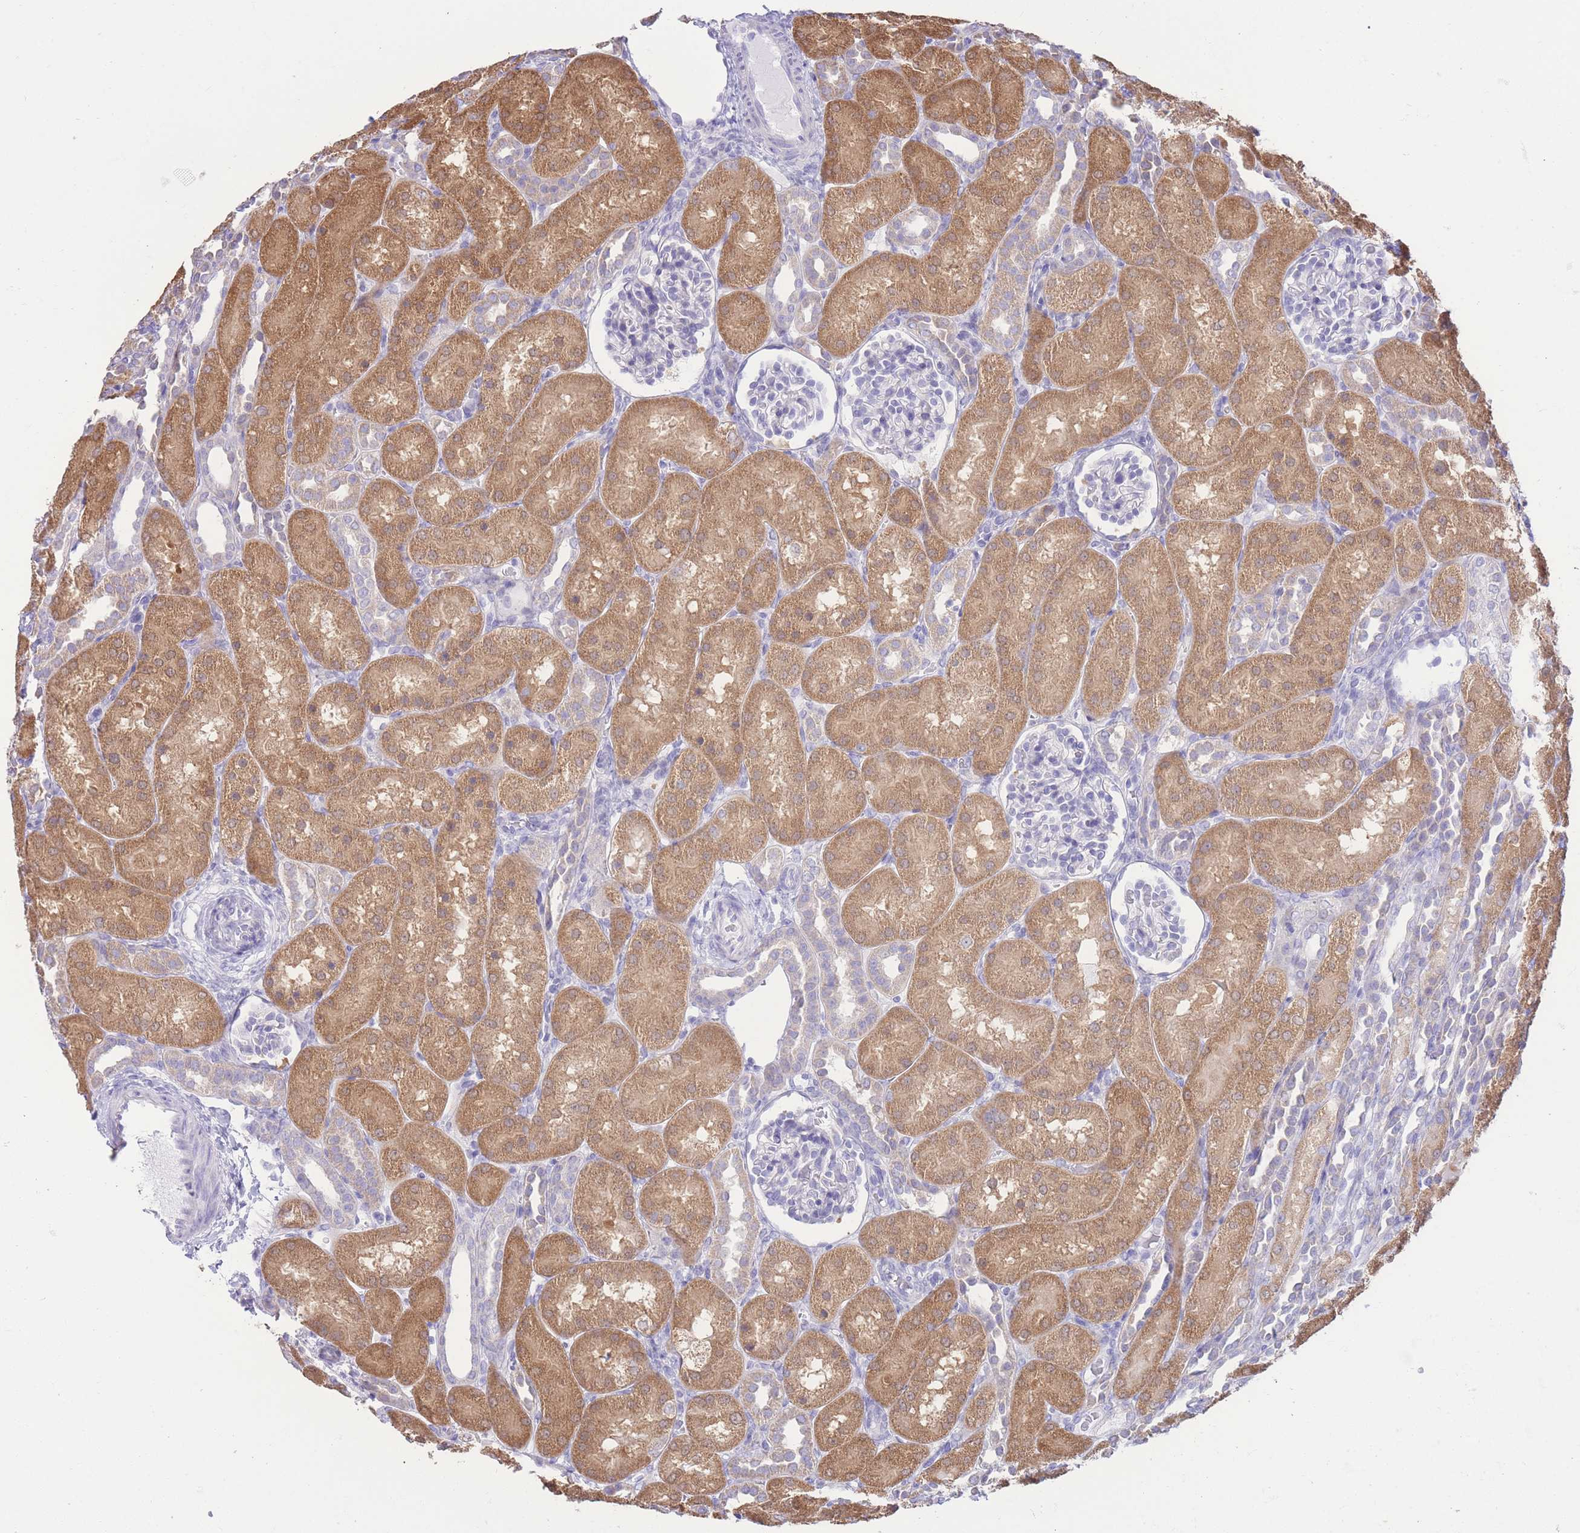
{"staining": {"intensity": "negative", "quantity": "none", "location": "none"}, "tissue": "kidney", "cell_type": "Cells in glomeruli", "image_type": "normal", "snomed": [{"axis": "morphology", "description": "Normal tissue, NOS"}, {"axis": "topography", "description": "Kidney"}], "caption": "The micrograph displays no significant expression in cells in glomeruli of kidney.", "gene": "FAH", "patient": {"sex": "male", "age": 1}}